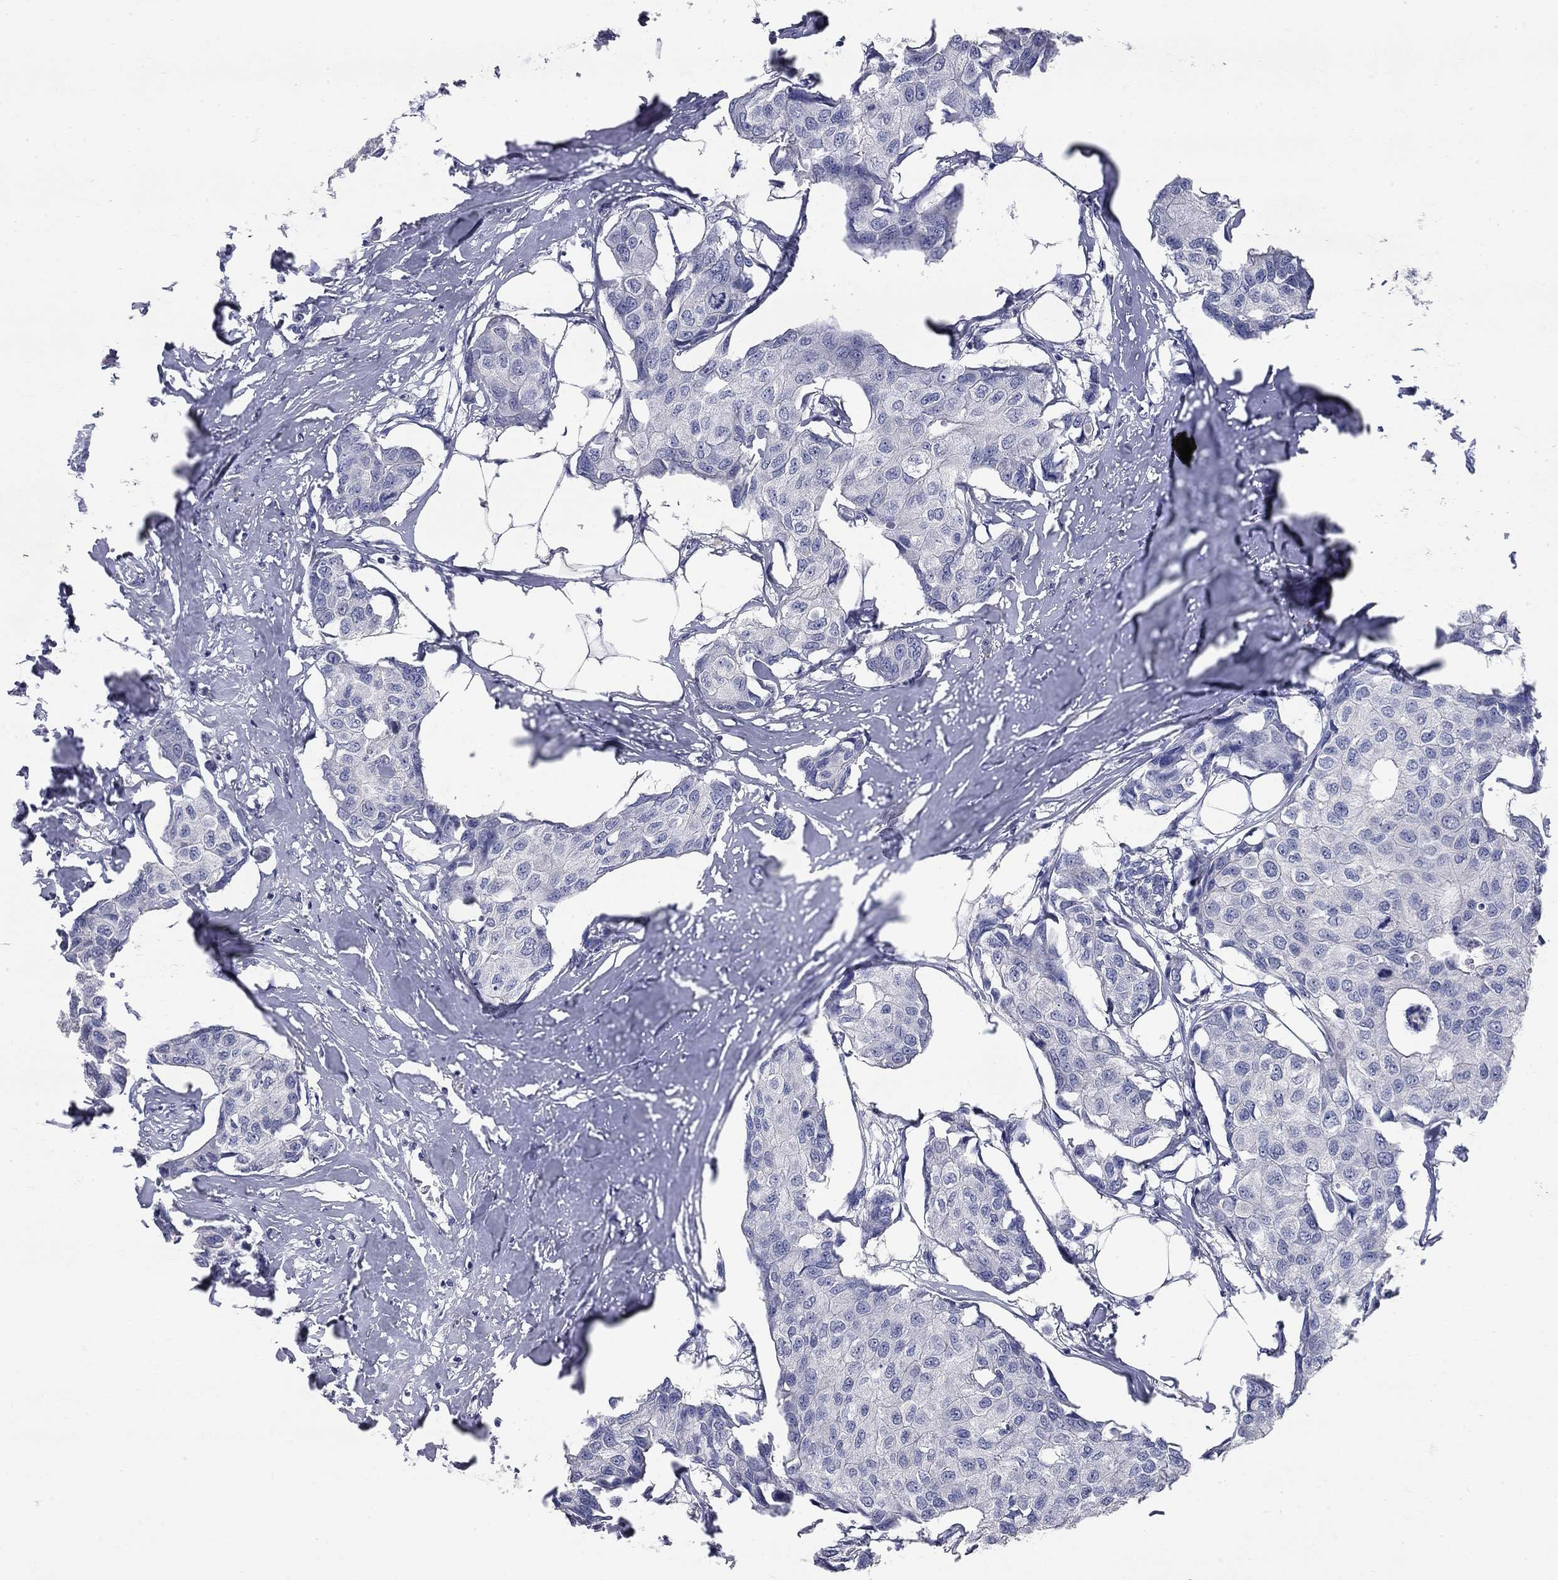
{"staining": {"intensity": "negative", "quantity": "none", "location": "none"}, "tissue": "breast cancer", "cell_type": "Tumor cells", "image_type": "cancer", "snomed": [{"axis": "morphology", "description": "Duct carcinoma"}, {"axis": "topography", "description": "Breast"}], "caption": "Tumor cells show no significant protein positivity in invasive ductal carcinoma (breast).", "gene": "SYT12", "patient": {"sex": "female", "age": 80}}